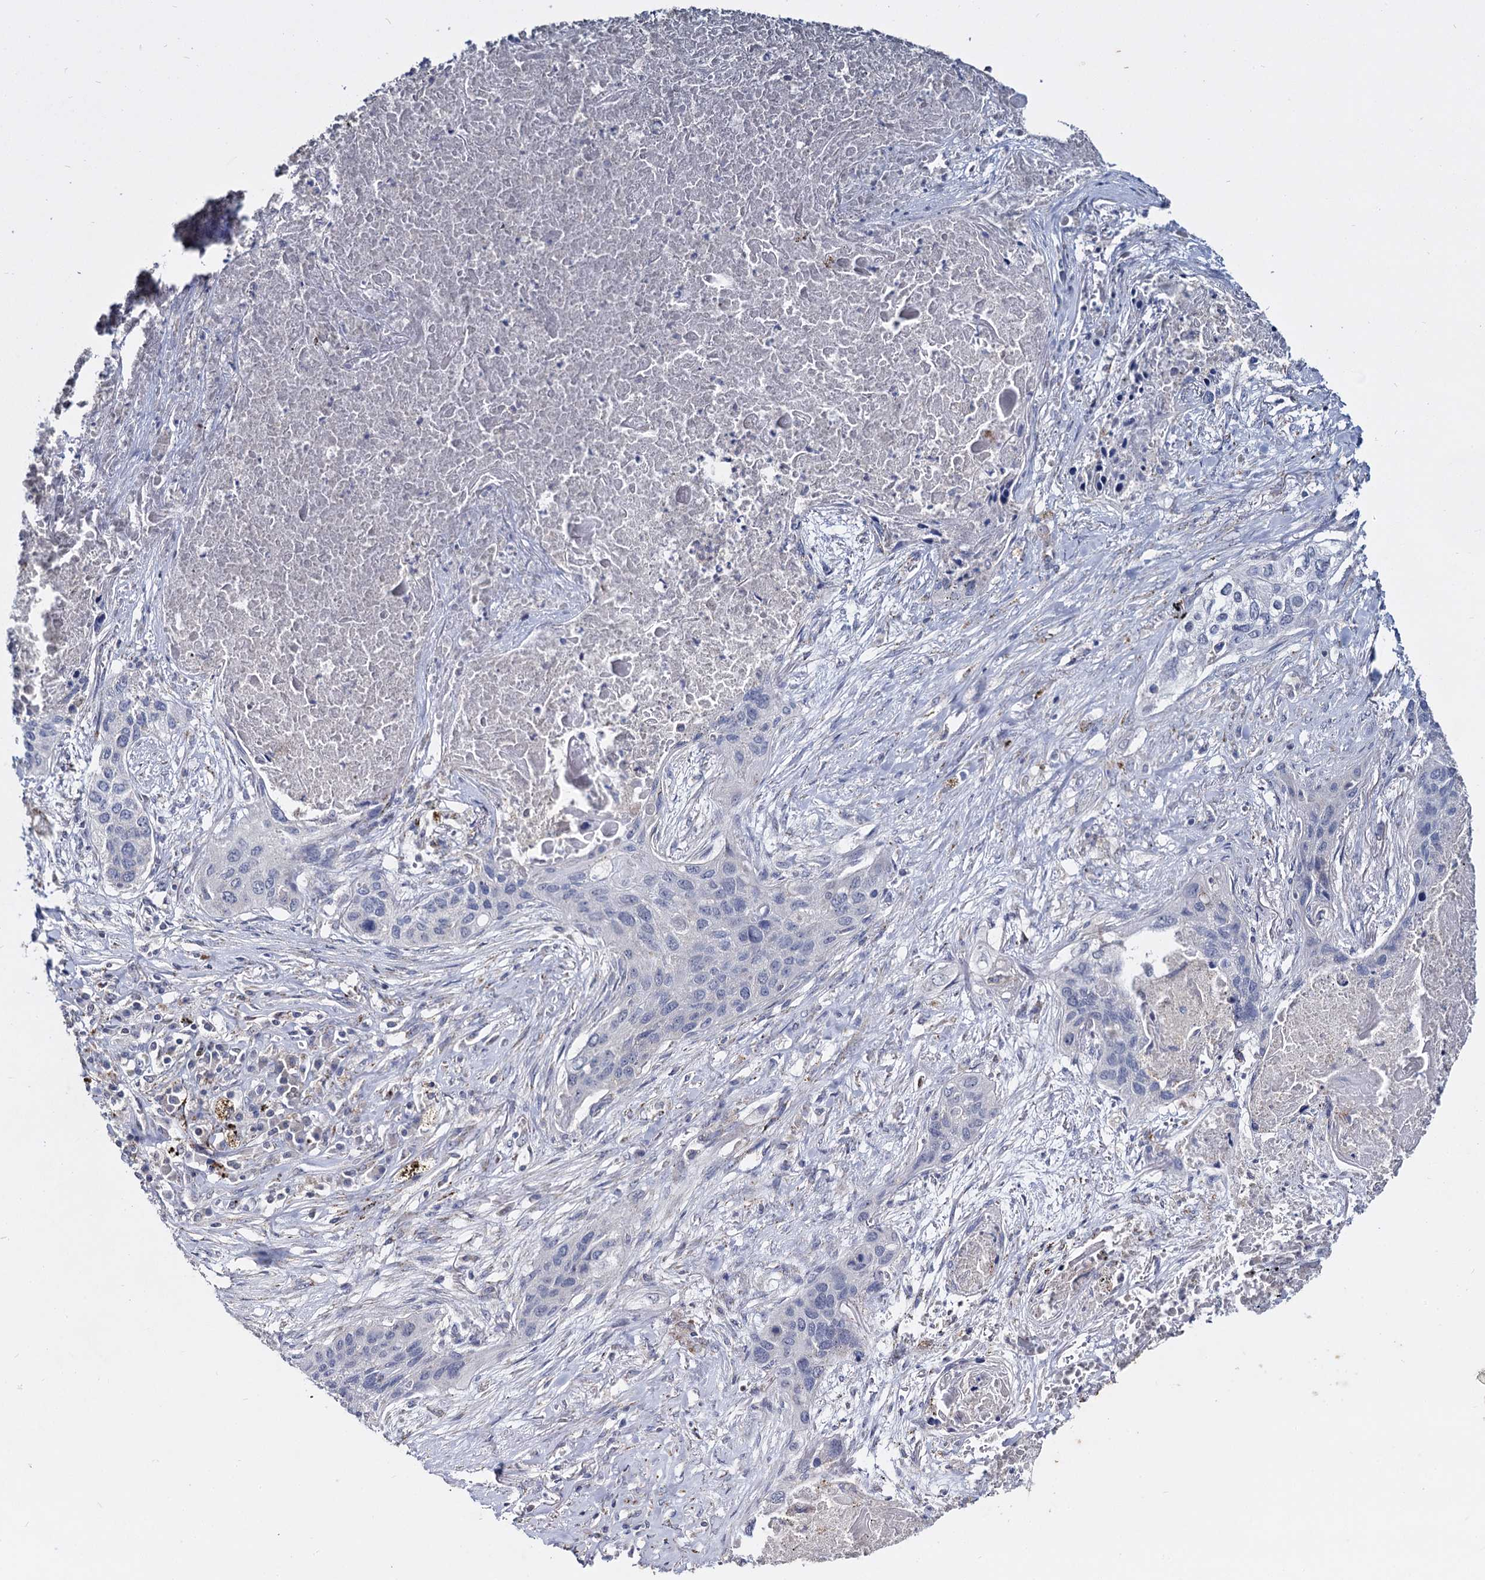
{"staining": {"intensity": "negative", "quantity": "none", "location": "none"}, "tissue": "lung cancer", "cell_type": "Tumor cells", "image_type": "cancer", "snomed": [{"axis": "morphology", "description": "Squamous cell carcinoma, NOS"}, {"axis": "topography", "description": "Lung"}], "caption": "Tumor cells show no significant protein expression in squamous cell carcinoma (lung).", "gene": "RPUSD4", "patient": {"sex": "female", "age": 63}}